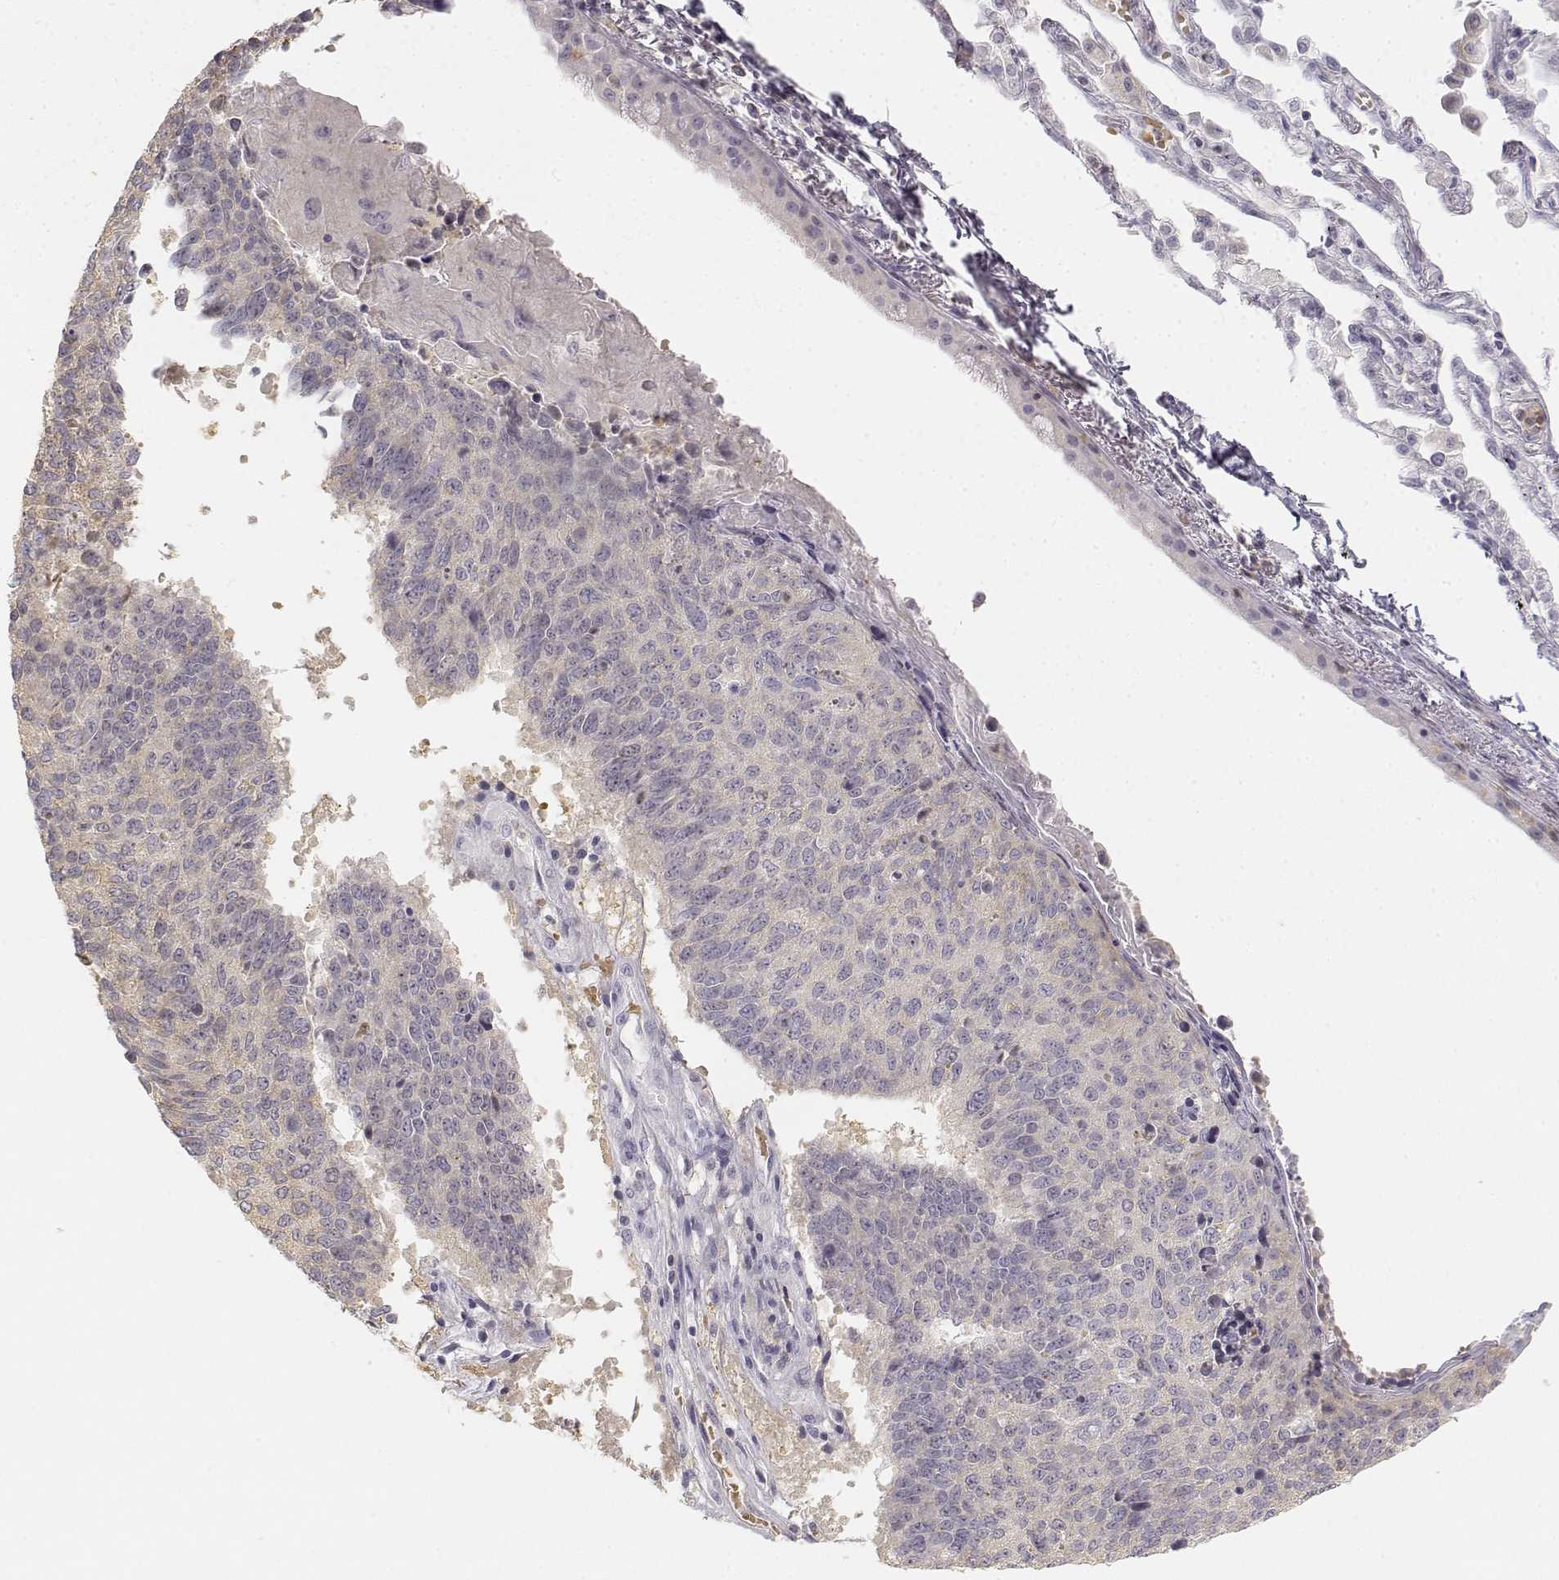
{"staining": {"intensity": "negative", "quantity": "none", "location": "none"}, "tissue": "lung cancer", "cell_type": "Tumor cells", "image_type": "cancer", "snomed": [{"axis": "morphology", "description": "Squamous cell carcinoma, NOS"}, {"axis": "topography", "description": "Lung"}], "caption": "High magnification brightfield microscopy of lung cancer (squamous cell carcinoma) stained with DAB (brown) and counterstained with hematoxylin (blue): tumor cells show no significant staining.", "gene": "GLIPR1L2", "patient": {"sex": "male", "age": 73}}